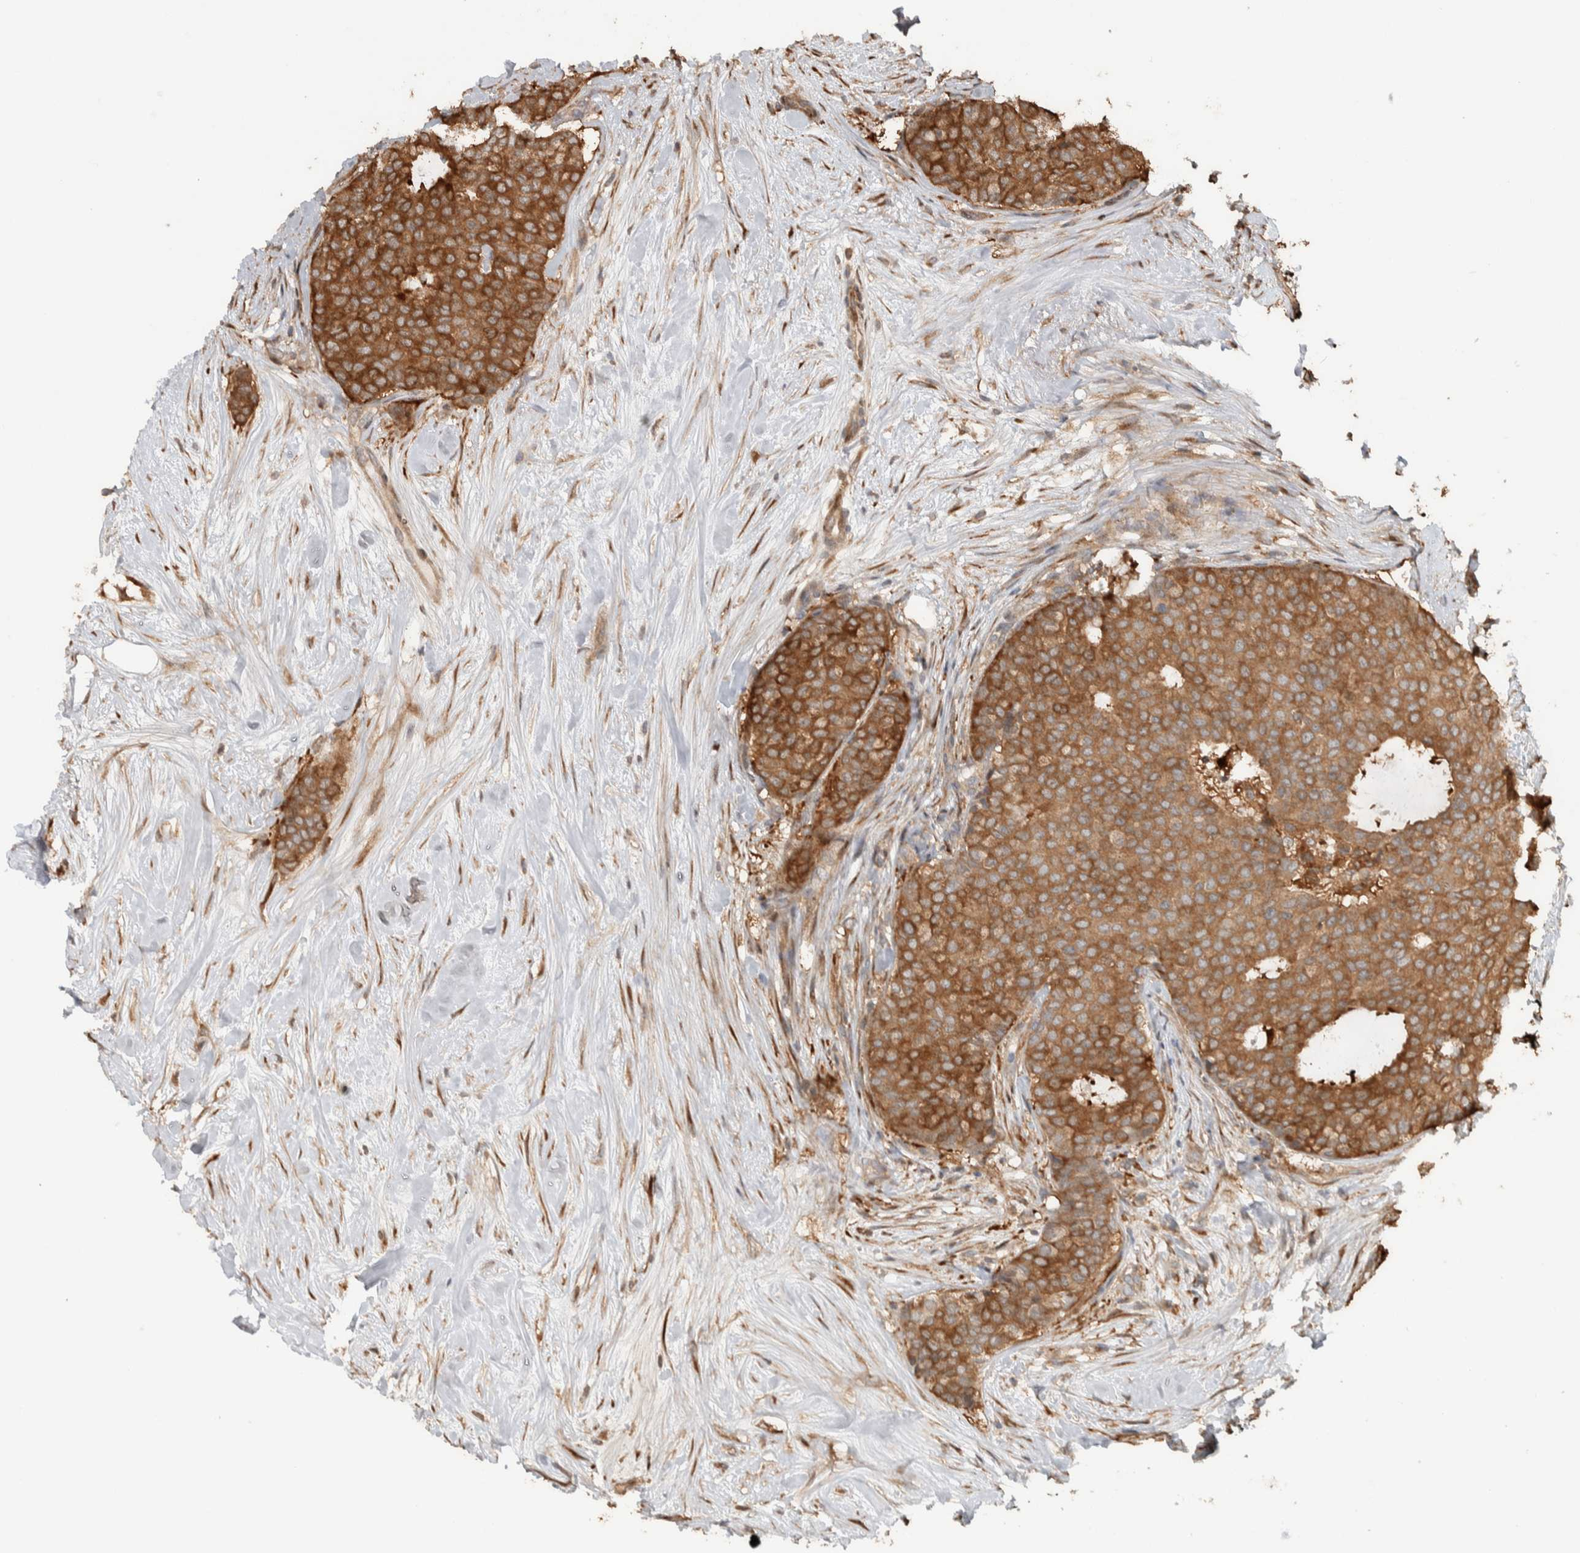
{"staining": {"intensity": "moderate", "quantity": ">75%", "location": "cytoplasmic/membranous"}, "tissue": "breast cancer", "cell_type": "Tumor cells", "image_type": "cancer", "snomed": [{"axis": "morphology", "description": "Duct carcinoma"}, {"axis": "topography", "description": "Breast"}], "caption": "Brown immunohistochemical staining in breast cancer (invasive ductal carcinoma) reveals moderate cytoplasmic/membranous positivity in approximately >75% of tumor cells. The protein is stained brown, and the nuclei are stained in blue (DAB IHC with brightfield microscopy, high magnification).", "gene": "CNTROB", "patient": {"sex": "female", "age": 75}}